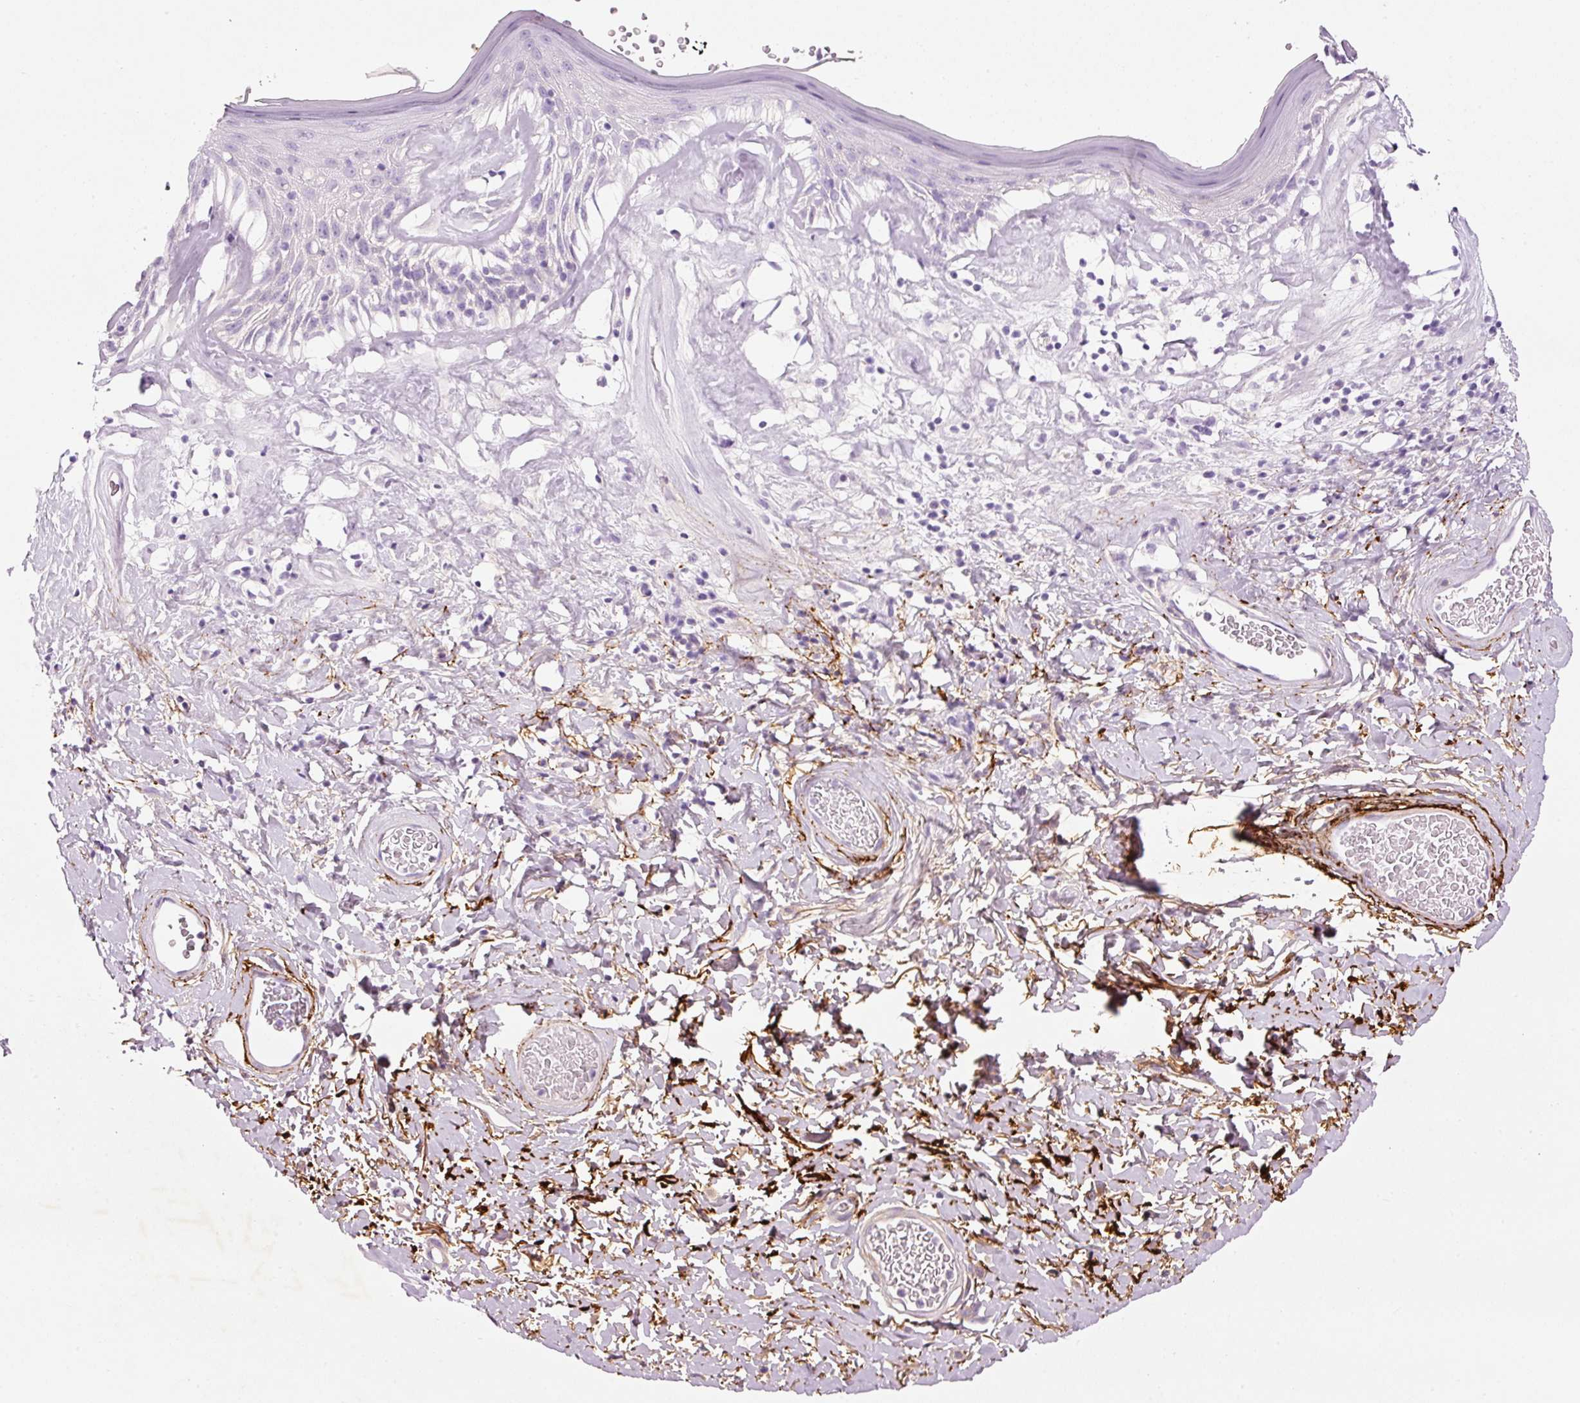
{"staining": {"intensity": "negative", "quantity": "none", "location": "none"}, "tissue": "skin", "cell_type": "Epidermal cells", "image_type": "normal", "snomed": [{"axis": "morphology", "description": "Normal tissue, NOS"}, {"axis": "morphology", "description": "Inflammation, NOS"}, {"axis": "topography", "description": "Vulva"}], "caption": "IHC of normal skin demonstrates no expression in epidermal cells.", "gene": "MFAP4", "patient": {"sex": "female", "age": 86}}